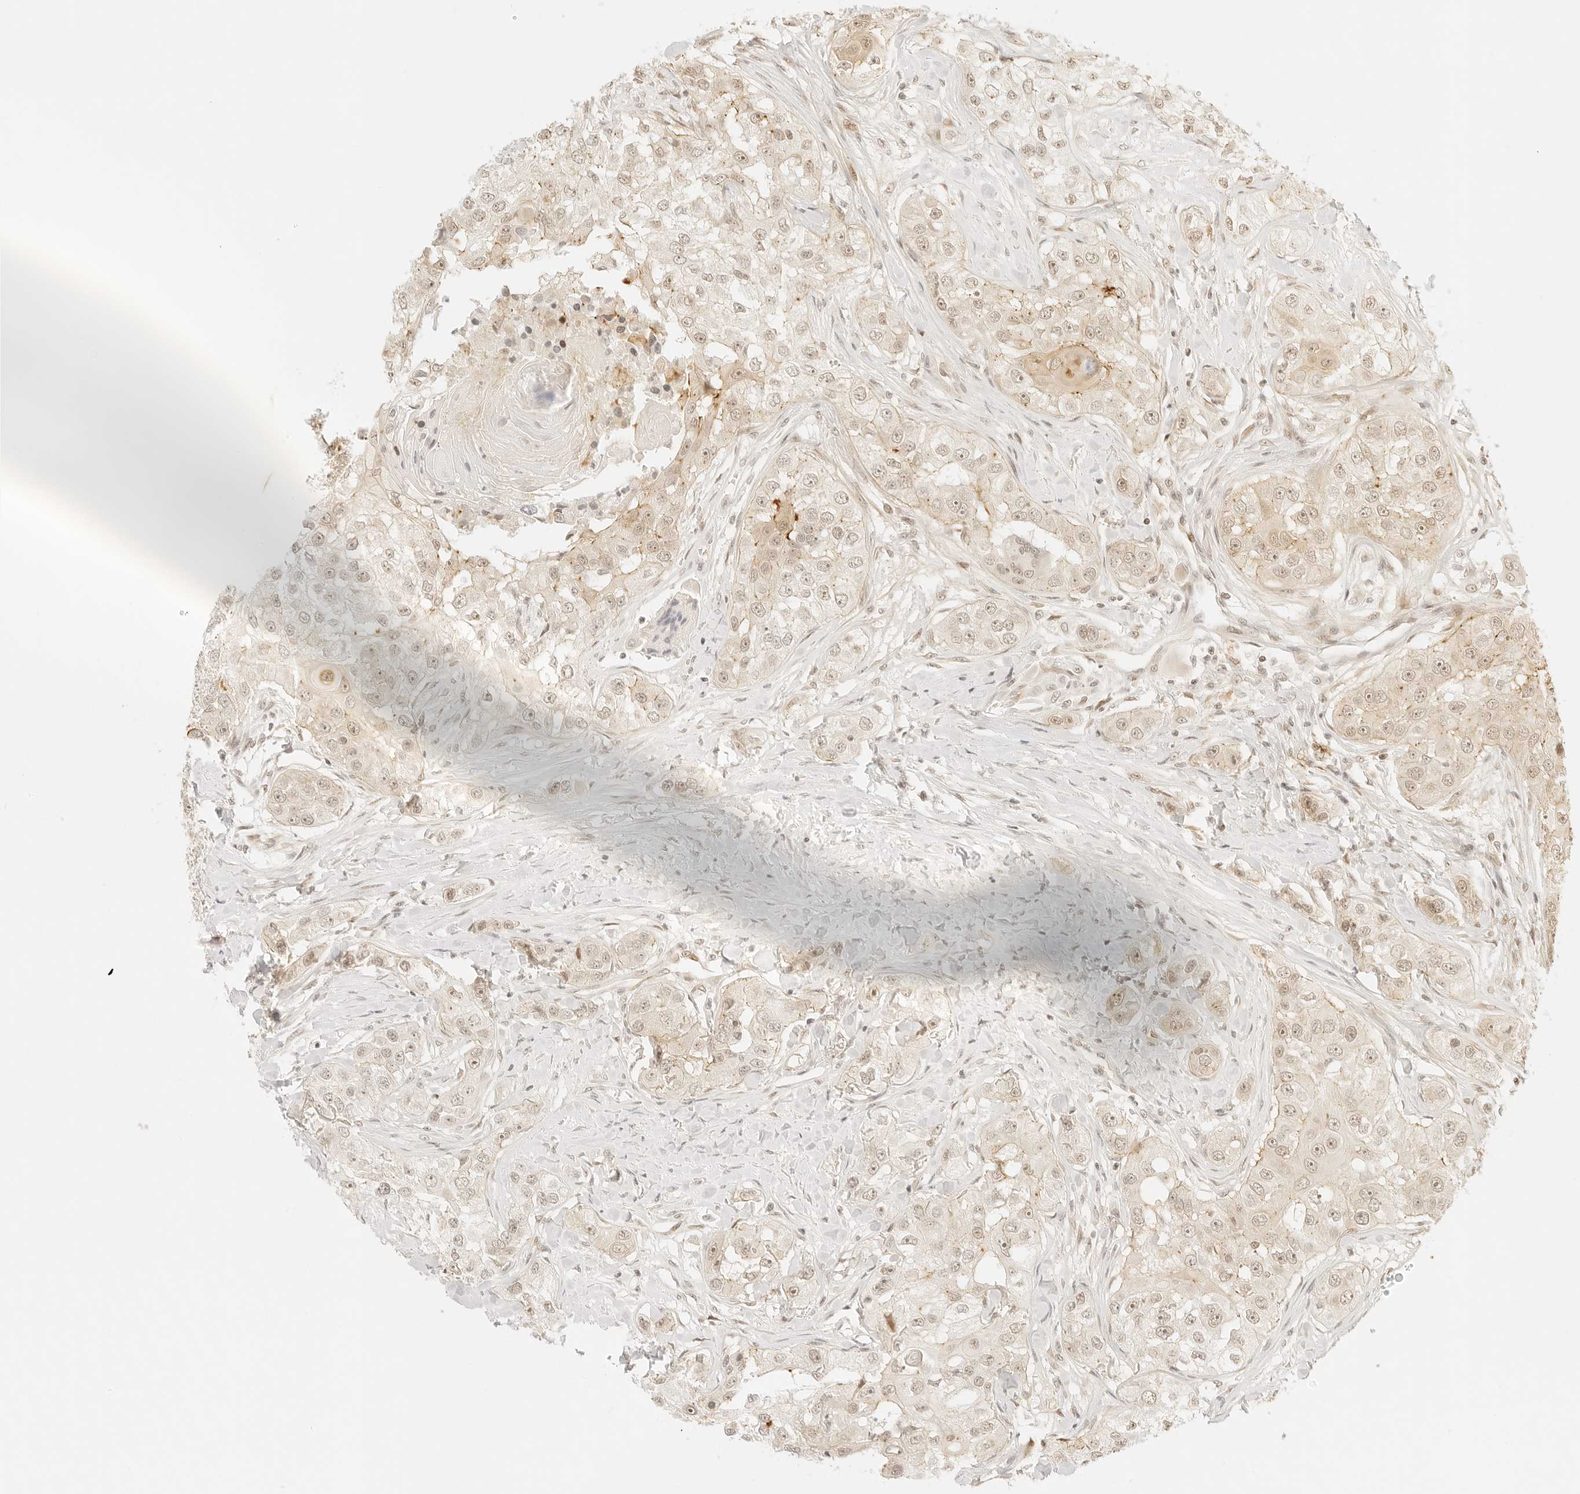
{"staining": {"intensity": "weak", "quantity": ">75%", "location": "cytoplasmic/membranous,nuclear"}, "tissue": "head and neck cancer", "cell_type": "Tumor cells", "image_type": "cancer", "snomed": [{"axis": "morphology", "description": "Normal tissue, NOS"}, {"axis": "morphology", "description": "Squamous cell carcinoma, NOS"}, {"axis": "topography", "description": "Skeletal muscle"}, {"axis": "topography", "description": "Head-Neck"}], "caption": "This micrograph shows head and neck squamous cell carcinoma stained with IHC to label a protein in brown. The cytoplasmic/membranous and nuclear of tumor cells show weak positivity for the protein. Nuclei are counter-stained blue.", "gene": "GNAS", "patient": {"sex": "male", "age": 51}}